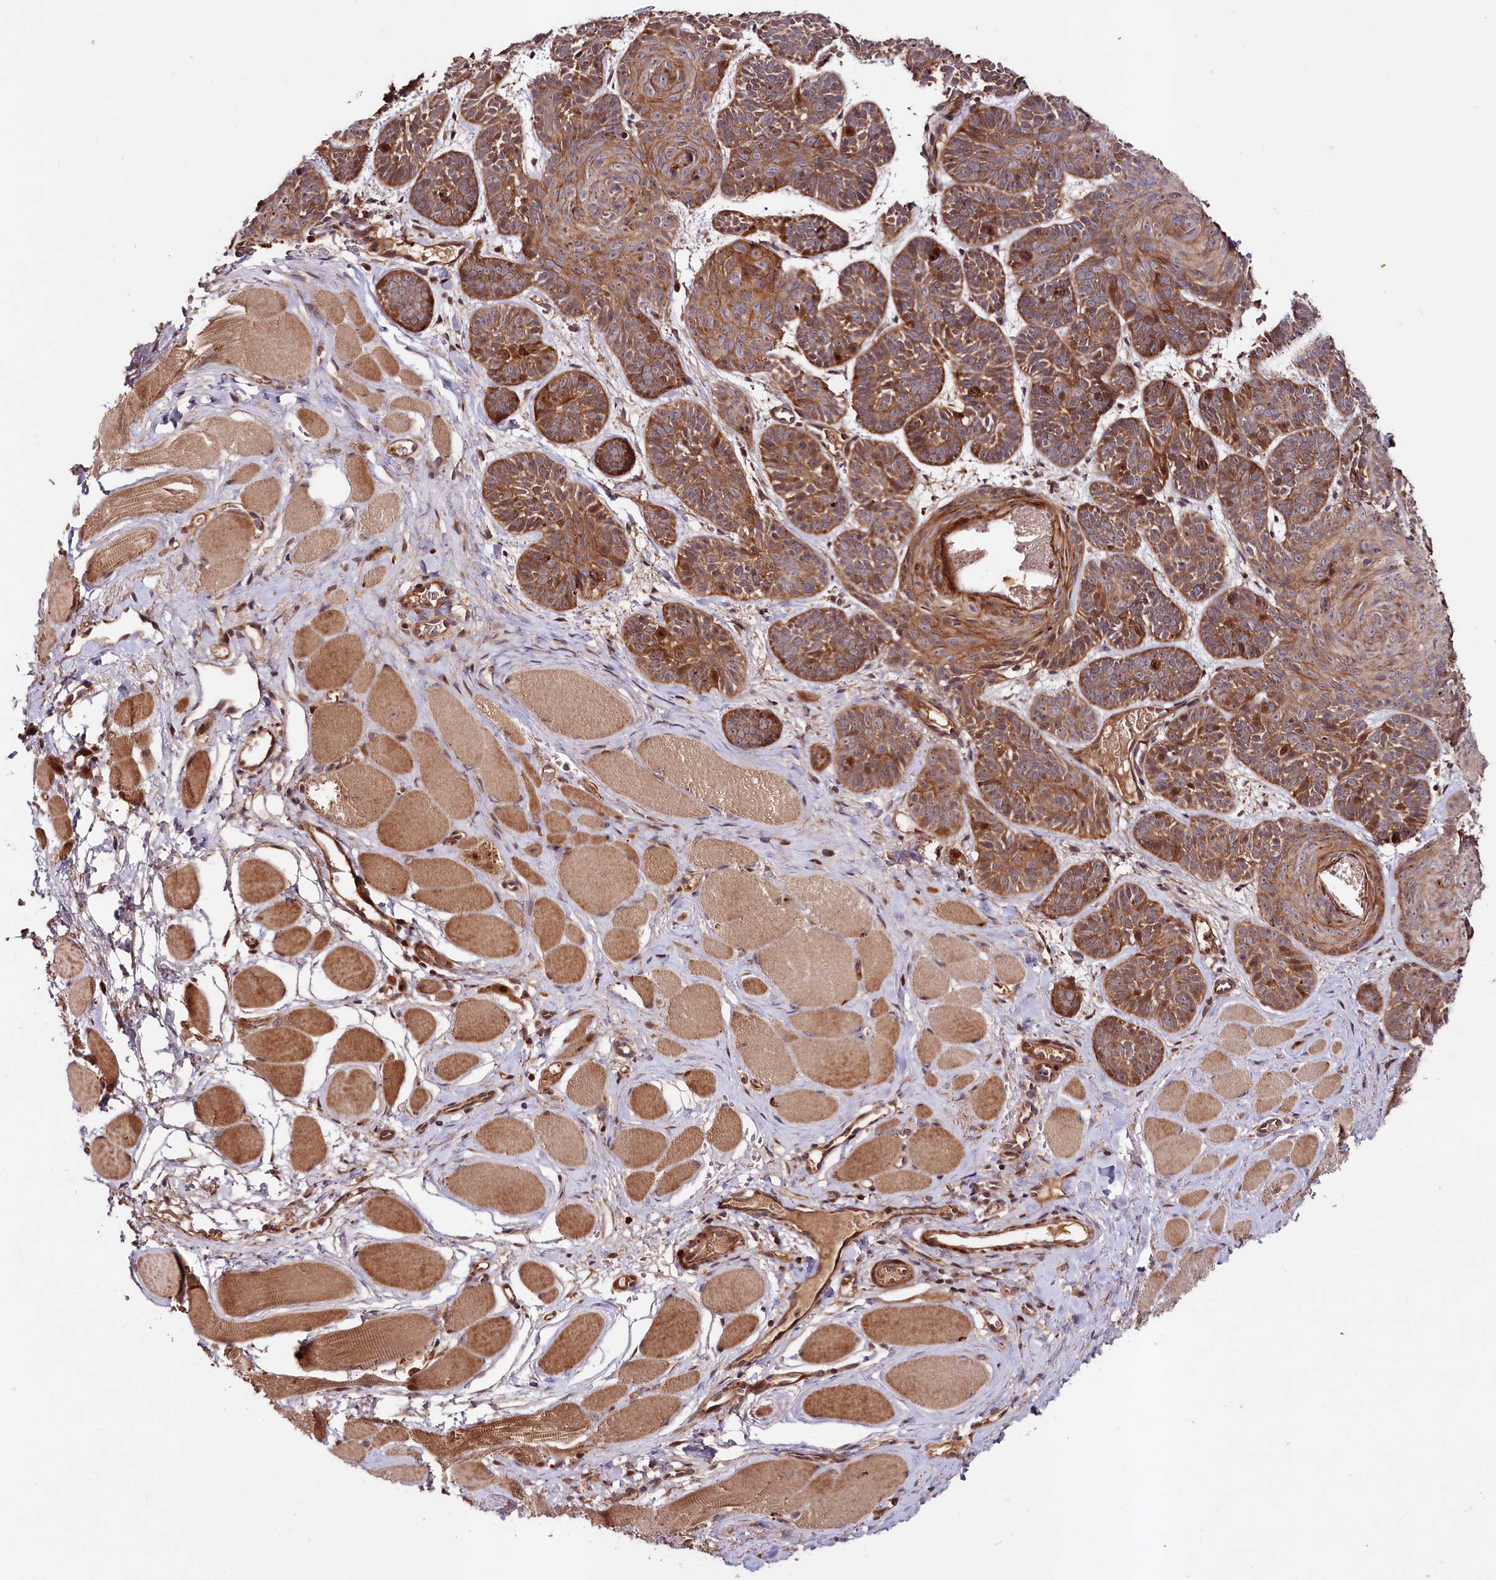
{"staining": {"intensity": "strong", "quantity": ">75%", "location": "cytoplasmic/membranous"}, "tissue": "skin cancer", "cell_type": "Tumor cells", "image_type": "cancer", "snomed": [{"axis": "morphology", "description": "Basal cell carcinoma"}, {"axis": "topography", "description": "Skin"}], "caption": "Immunohistochemistry (DAB) staining of skin basal cell carcinoma exhibits strong cytoplasmic/membranous protein staining in about >75% of tumor cells.", "gene": "NEDD1", "patient": {"sex": "male", "age": 85}}